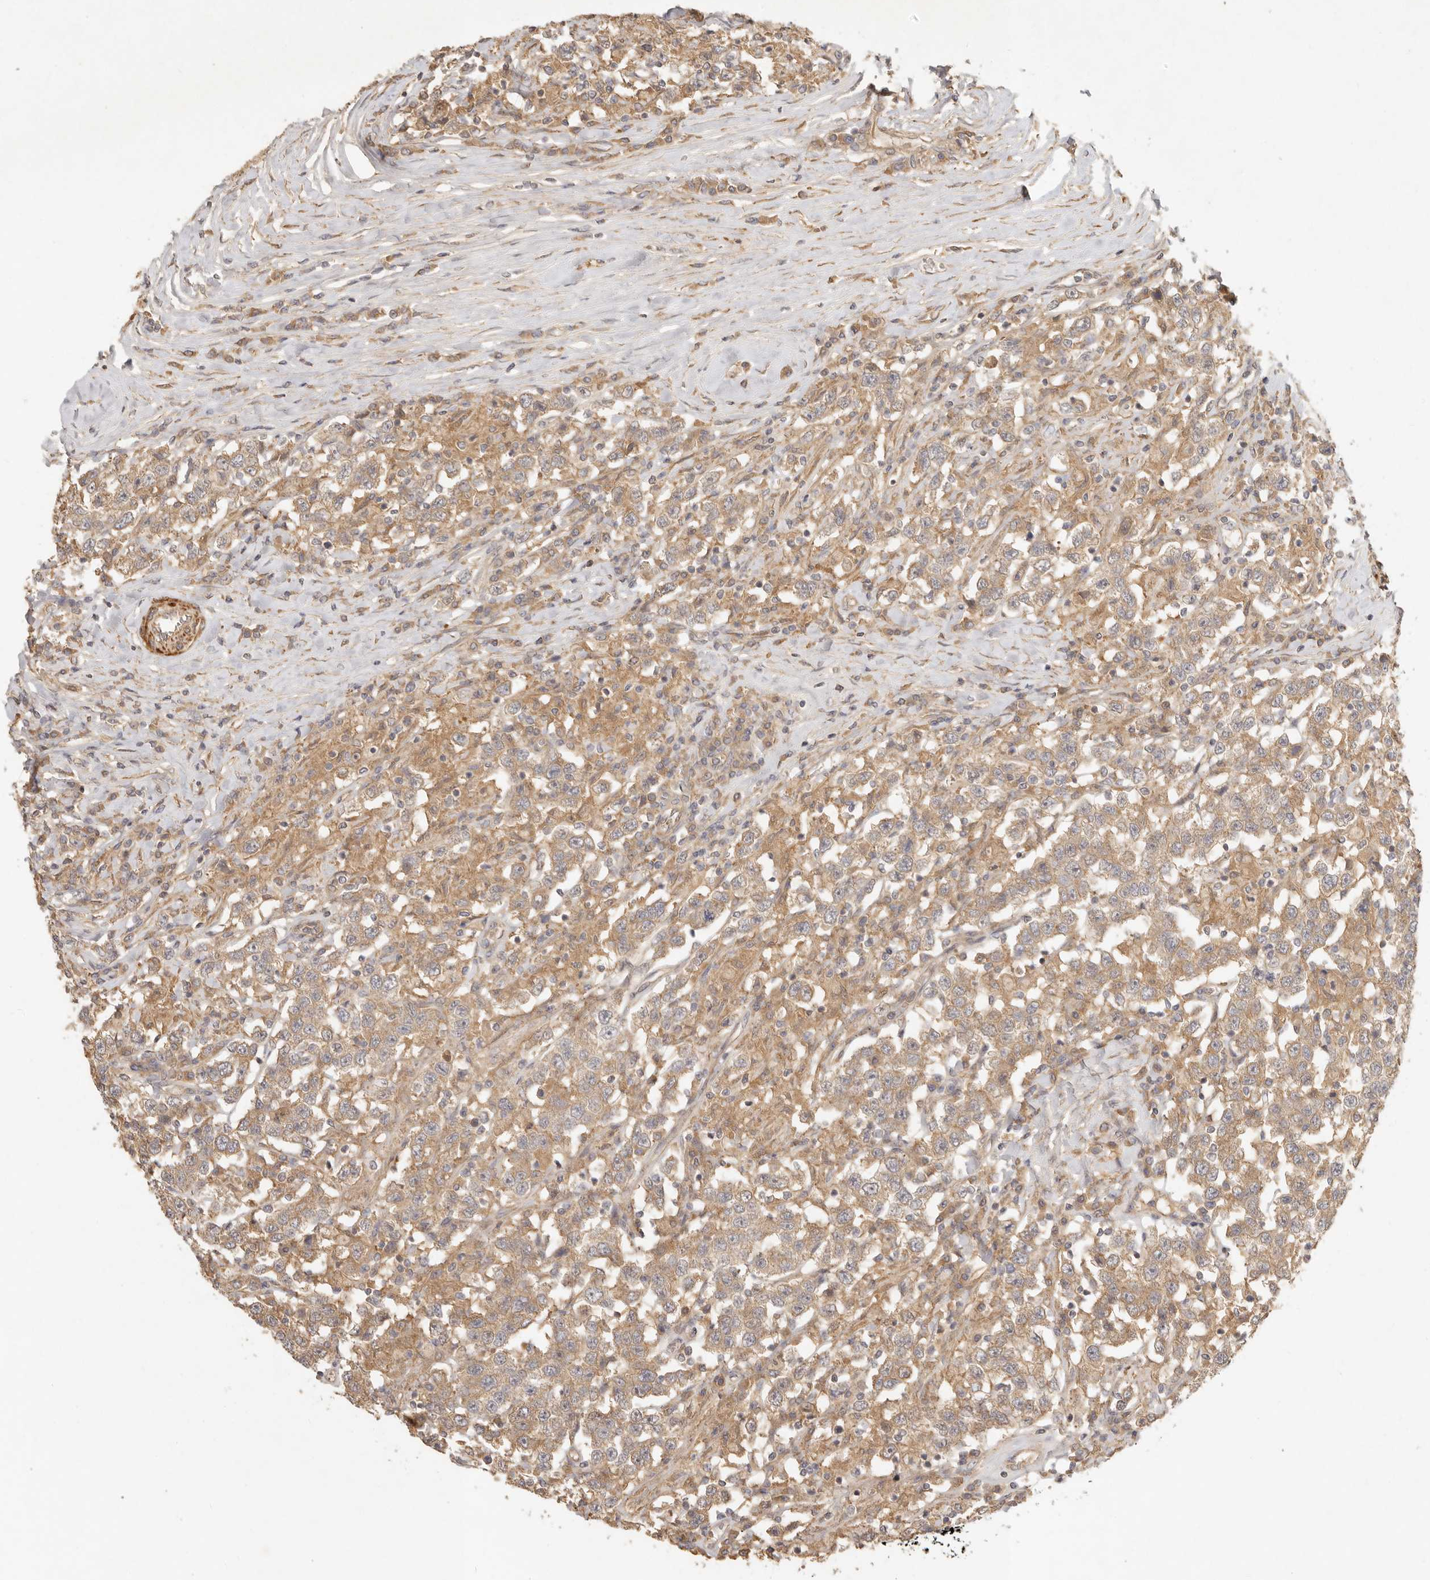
{"staining": {"intensity": "moderate", "quantity": ">75%", "location": "cytoplasmic/membranous"}, "tissue": "testis cancer", "cell_type": "Tumor cells", "image_type": "cancer", "snomed": [{"axis": "morphology", "description": "Seminoma, NOS"}, {"axis": "topography", "description": "Testis"}], "caption": "IHC histopathology image of human seminoma (testis) stained for a protein (brown), which exhibits medium levels of moderate cytoplasmic/membranous positivity in about >75% of tumor cells.", "gene": "VIPR1", "patient": {"sex": "male", "age": 41}}